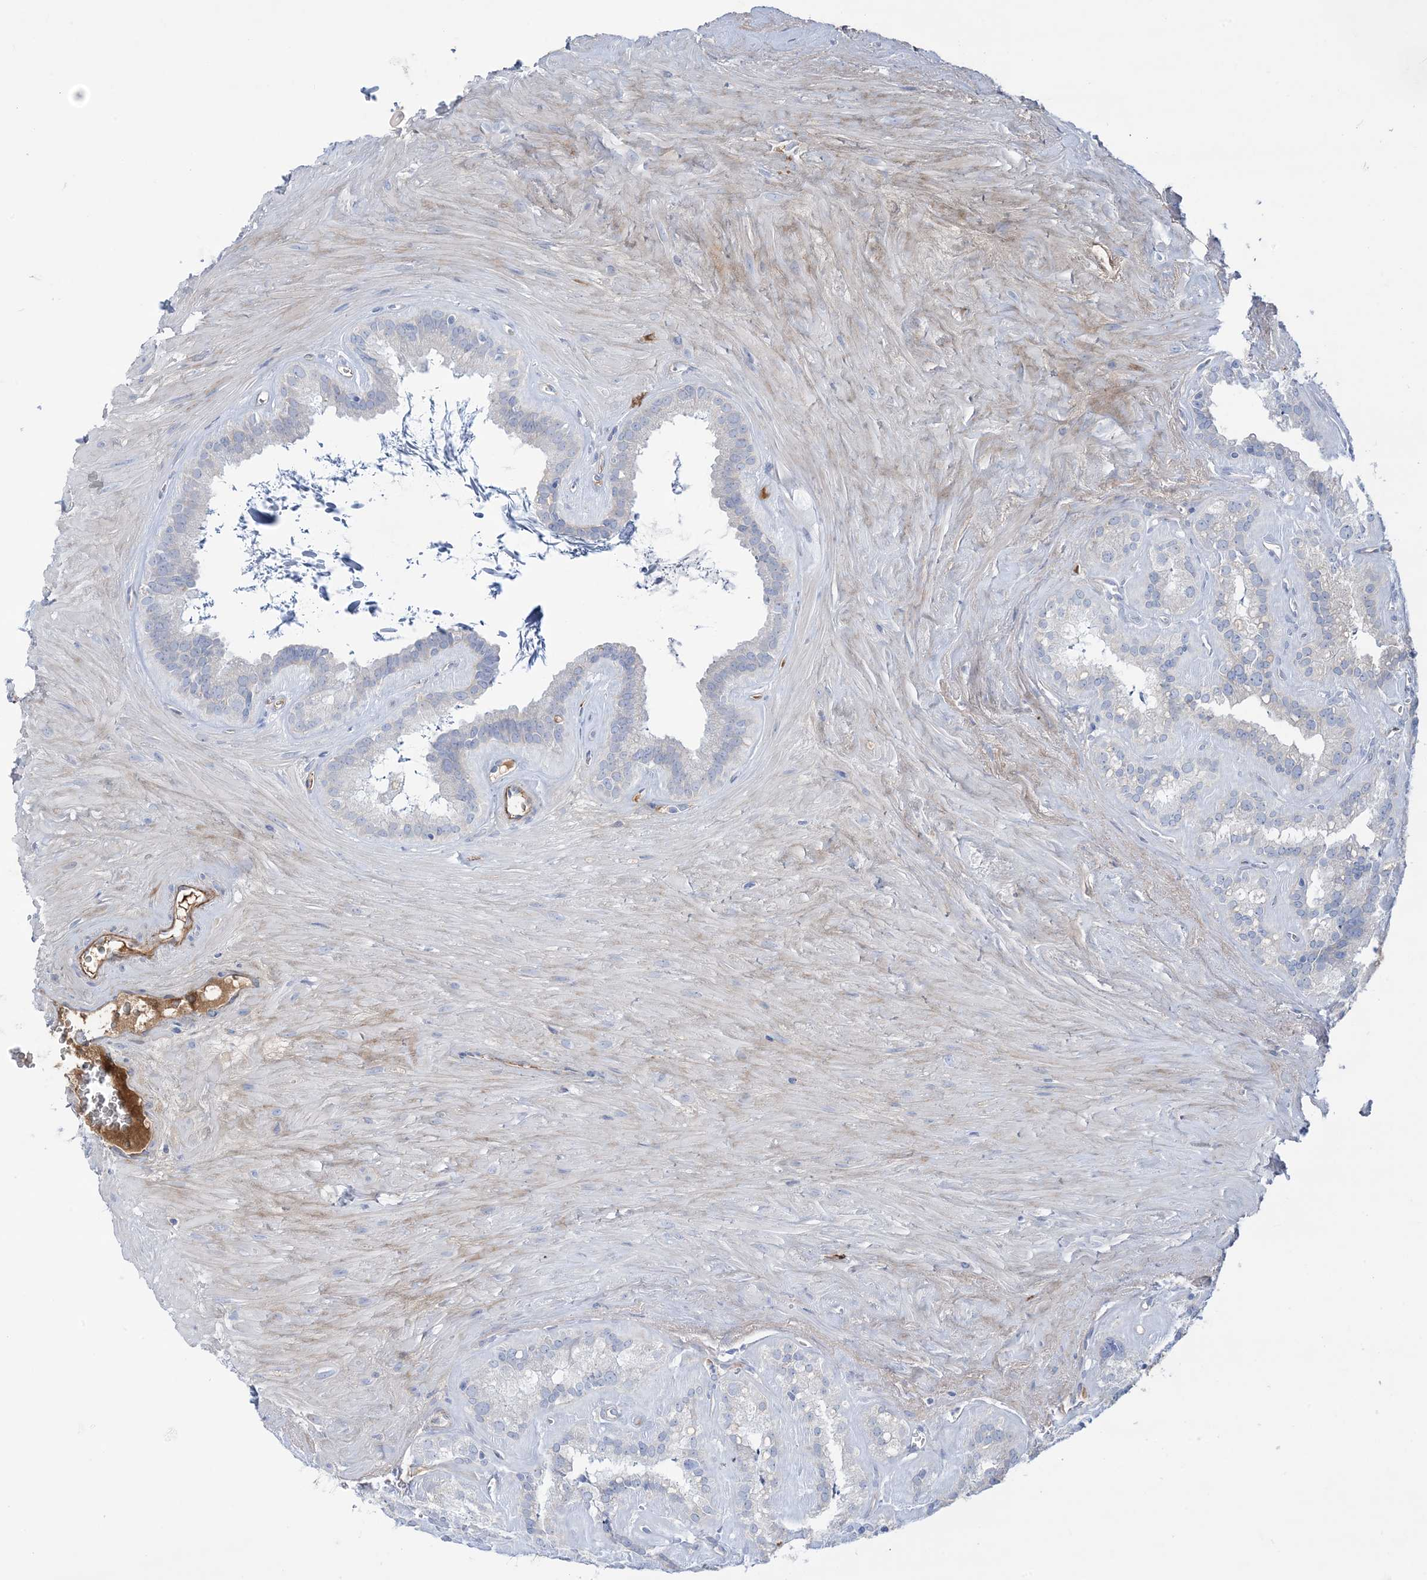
{"staining": {"intensity": "negative", "quantity": "none", "location": "none"}, "tissue": "seminal vesicle", "cell_type": "Glandular cells", "image_type": "normal", "snomed": [{"axis": "morphology", "description": "Normal tissue, NOS"}, {"axis": "topography", "description": "Prostate"}, {"axis": "topography", "description": "Seminal veicle"}], "caption": "Protein analysis of normal seminal vesicle exhibits no significant expression in glandular cells.", "gene": "ATP11C", "patient": {"sex": "male", "age": 59}}